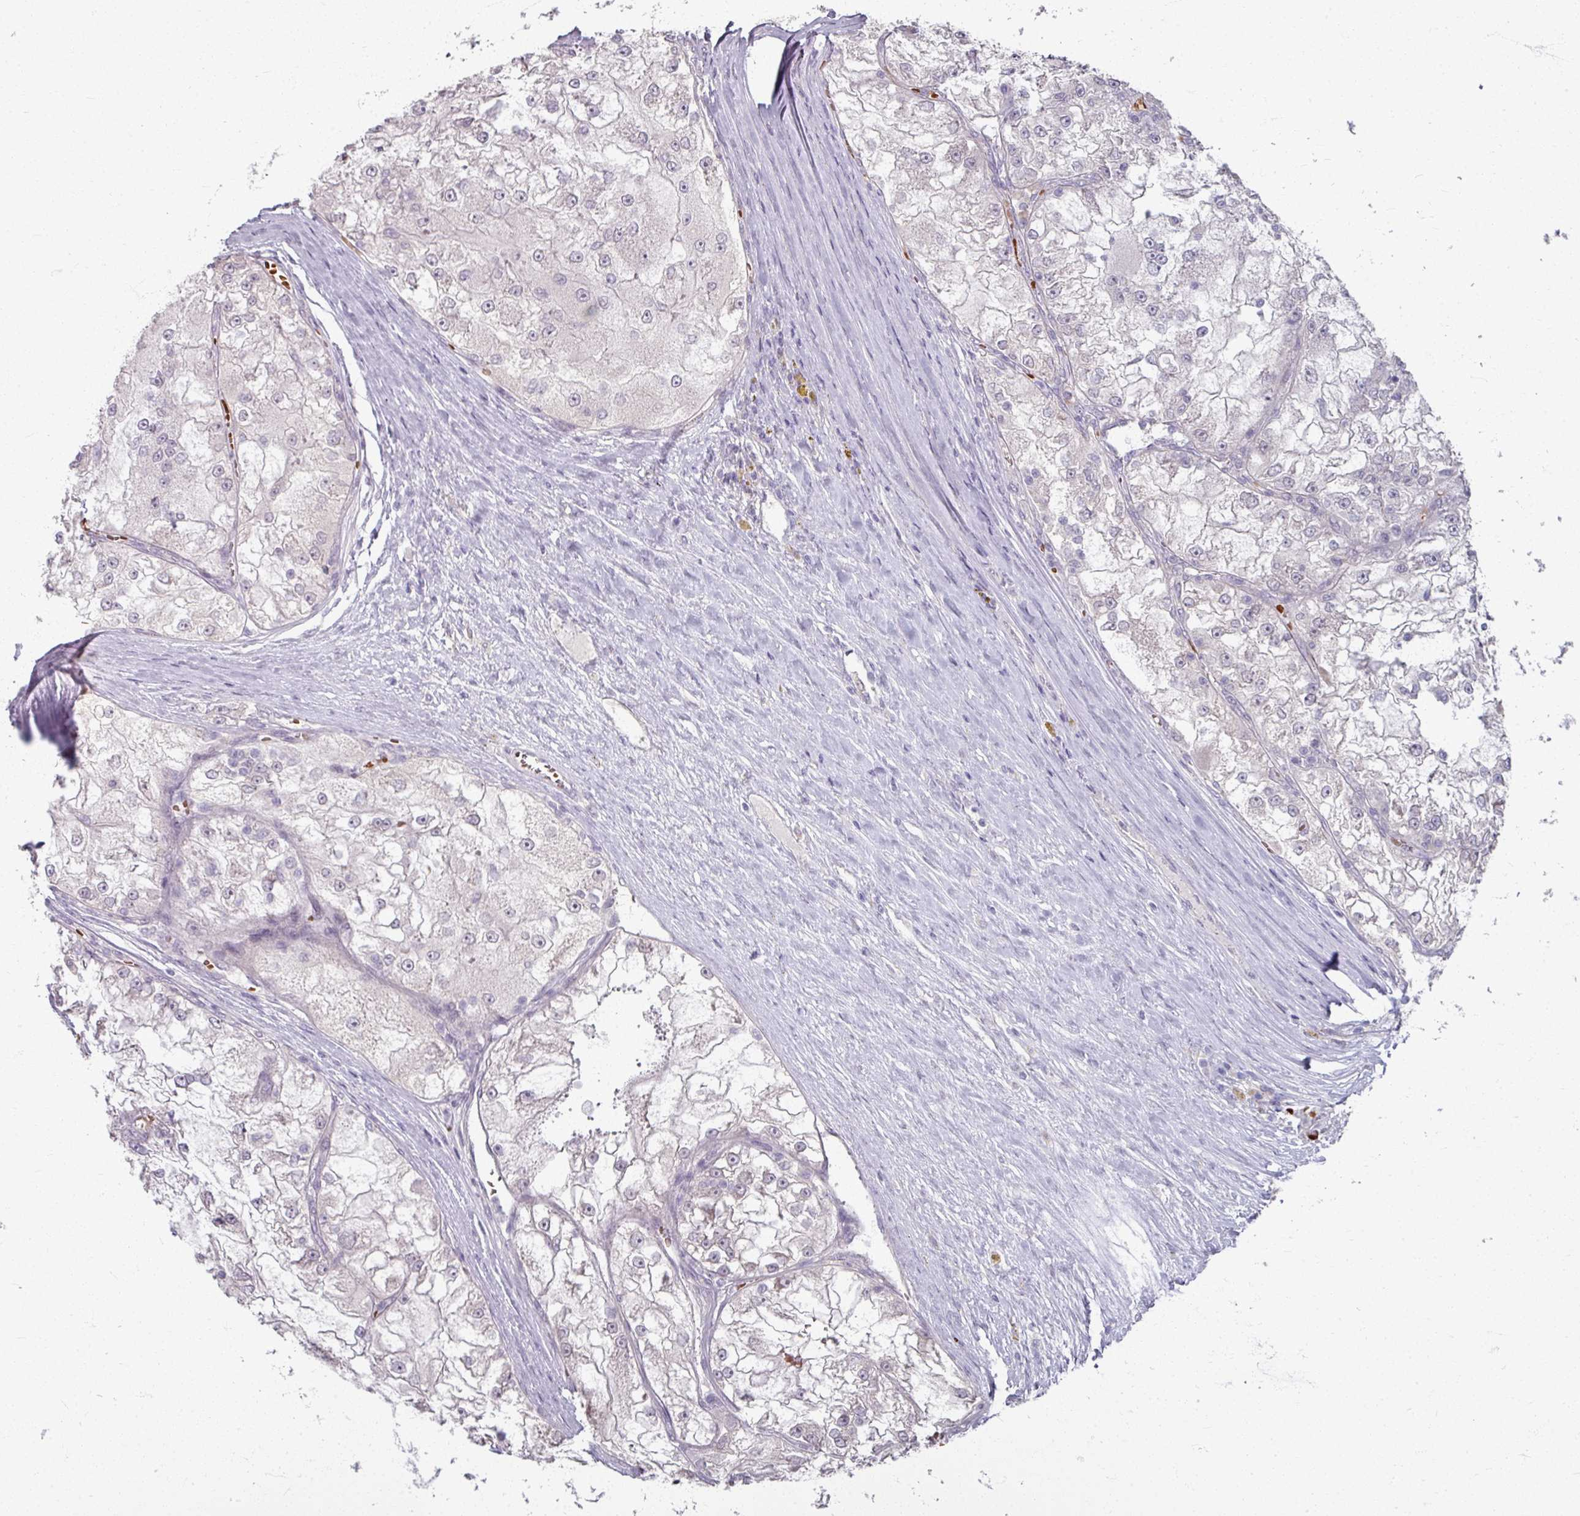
{"staining": {"intensity": "negative", "quantity": "none", "location": "none"}, "tissue": "renal cancer", "cell_type": "Tumor cells", "image_type": "cancer", "snomed": [{"axis": "morphology", "description": "Adenocarcinoma, NOS"}, {"axis": "topography", "description": "Kidney"}], "caption": "High power microscopy histopathology image of an IHC image of adenocarcinoma (renal), revealing no significant positivity in tumor cells.", "gene": "KMT5C", "patient": {"sex": "female", "age": 72}}